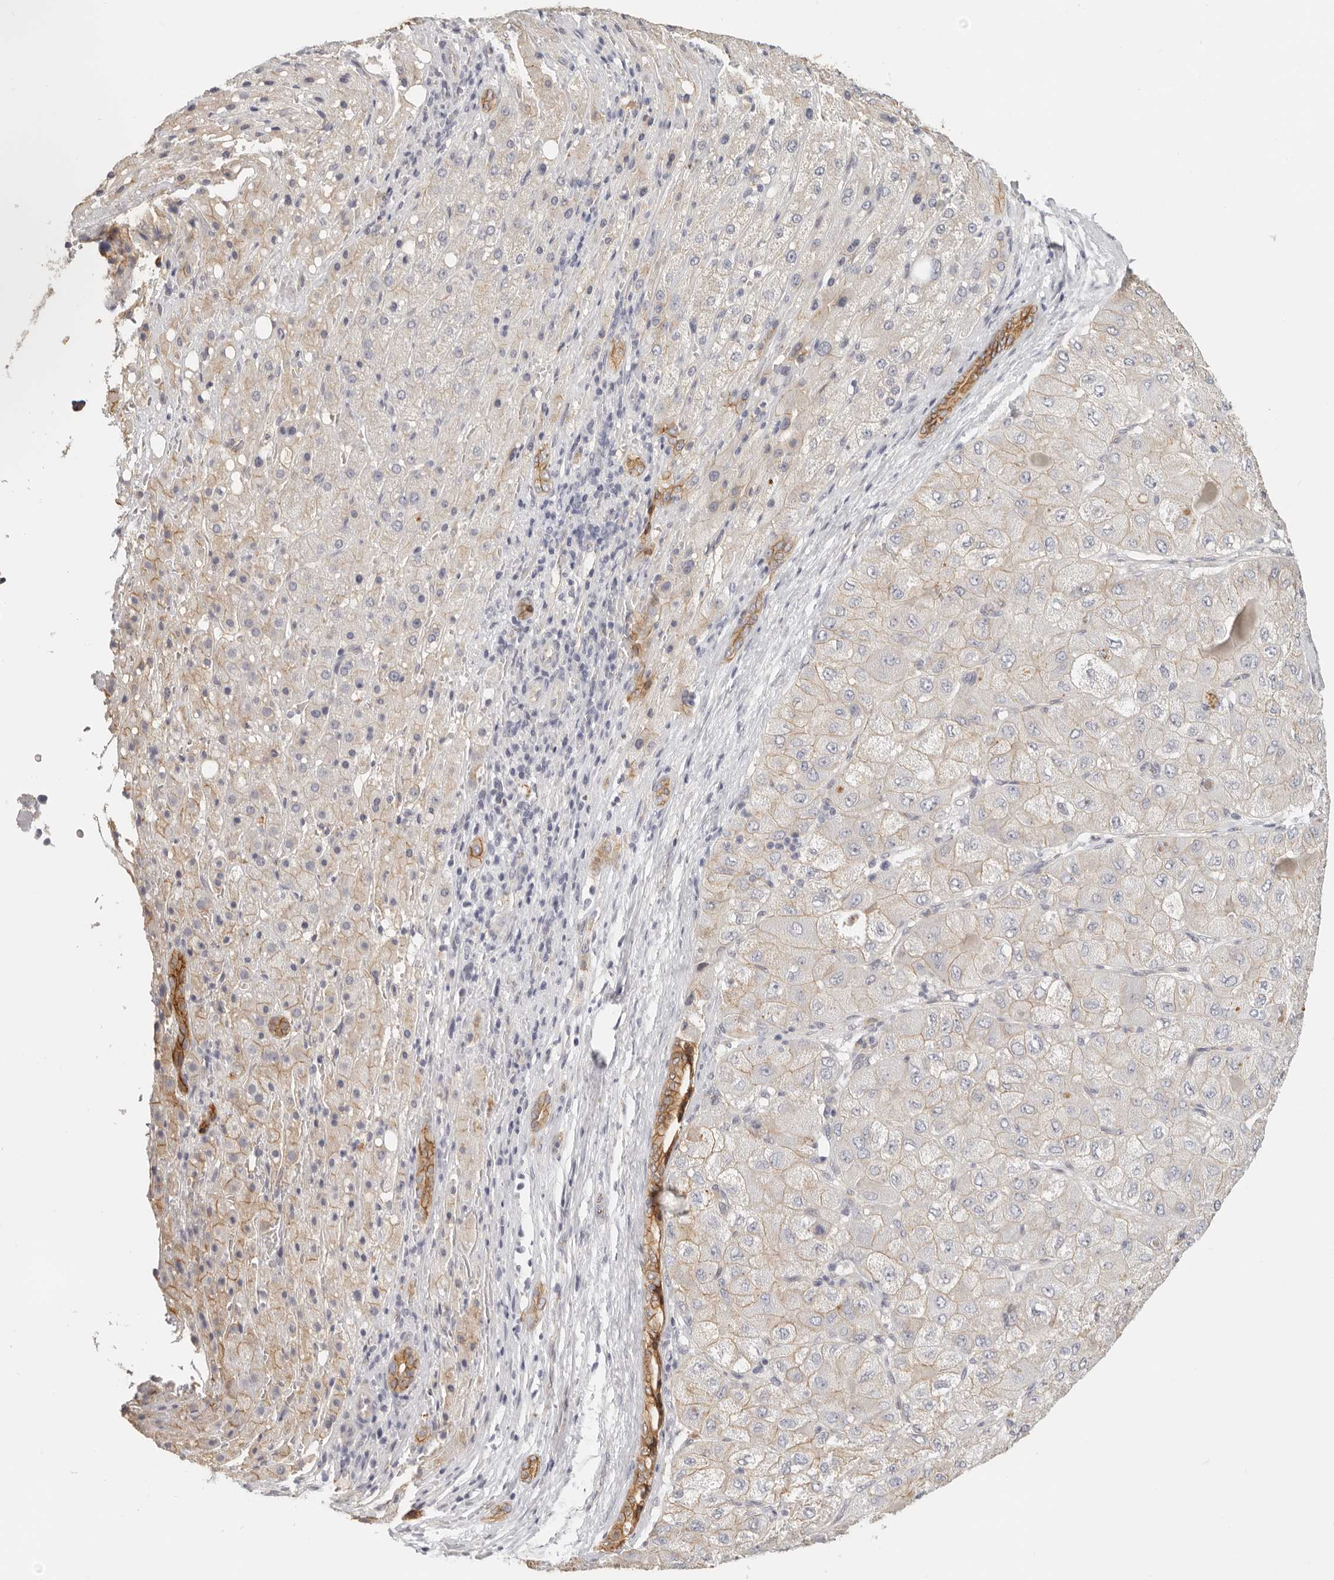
{"staining": {"intensity": "weak", "quantity": "<25%", "location": "cytoplasmic/membranous"}, "tissue": "liver cancer", "cell_type": "Tumor cells", "image_type": "cancer", "snomed": [{"axis": "morphology", "description": "Carcinoma, Hepatocellular, NOS"}, {"axis": "topography", "description": "Liver"}], "caption": "The histopathology image shows no significant positivity in tumor cells of liver hepatocellular carcinoma. The staining is performed using DAB brown chromogen with nuclei counter-stained in using hematoxylin.", "gene": "ANXA9", "patient": {"sex": "male", "age": 80}}